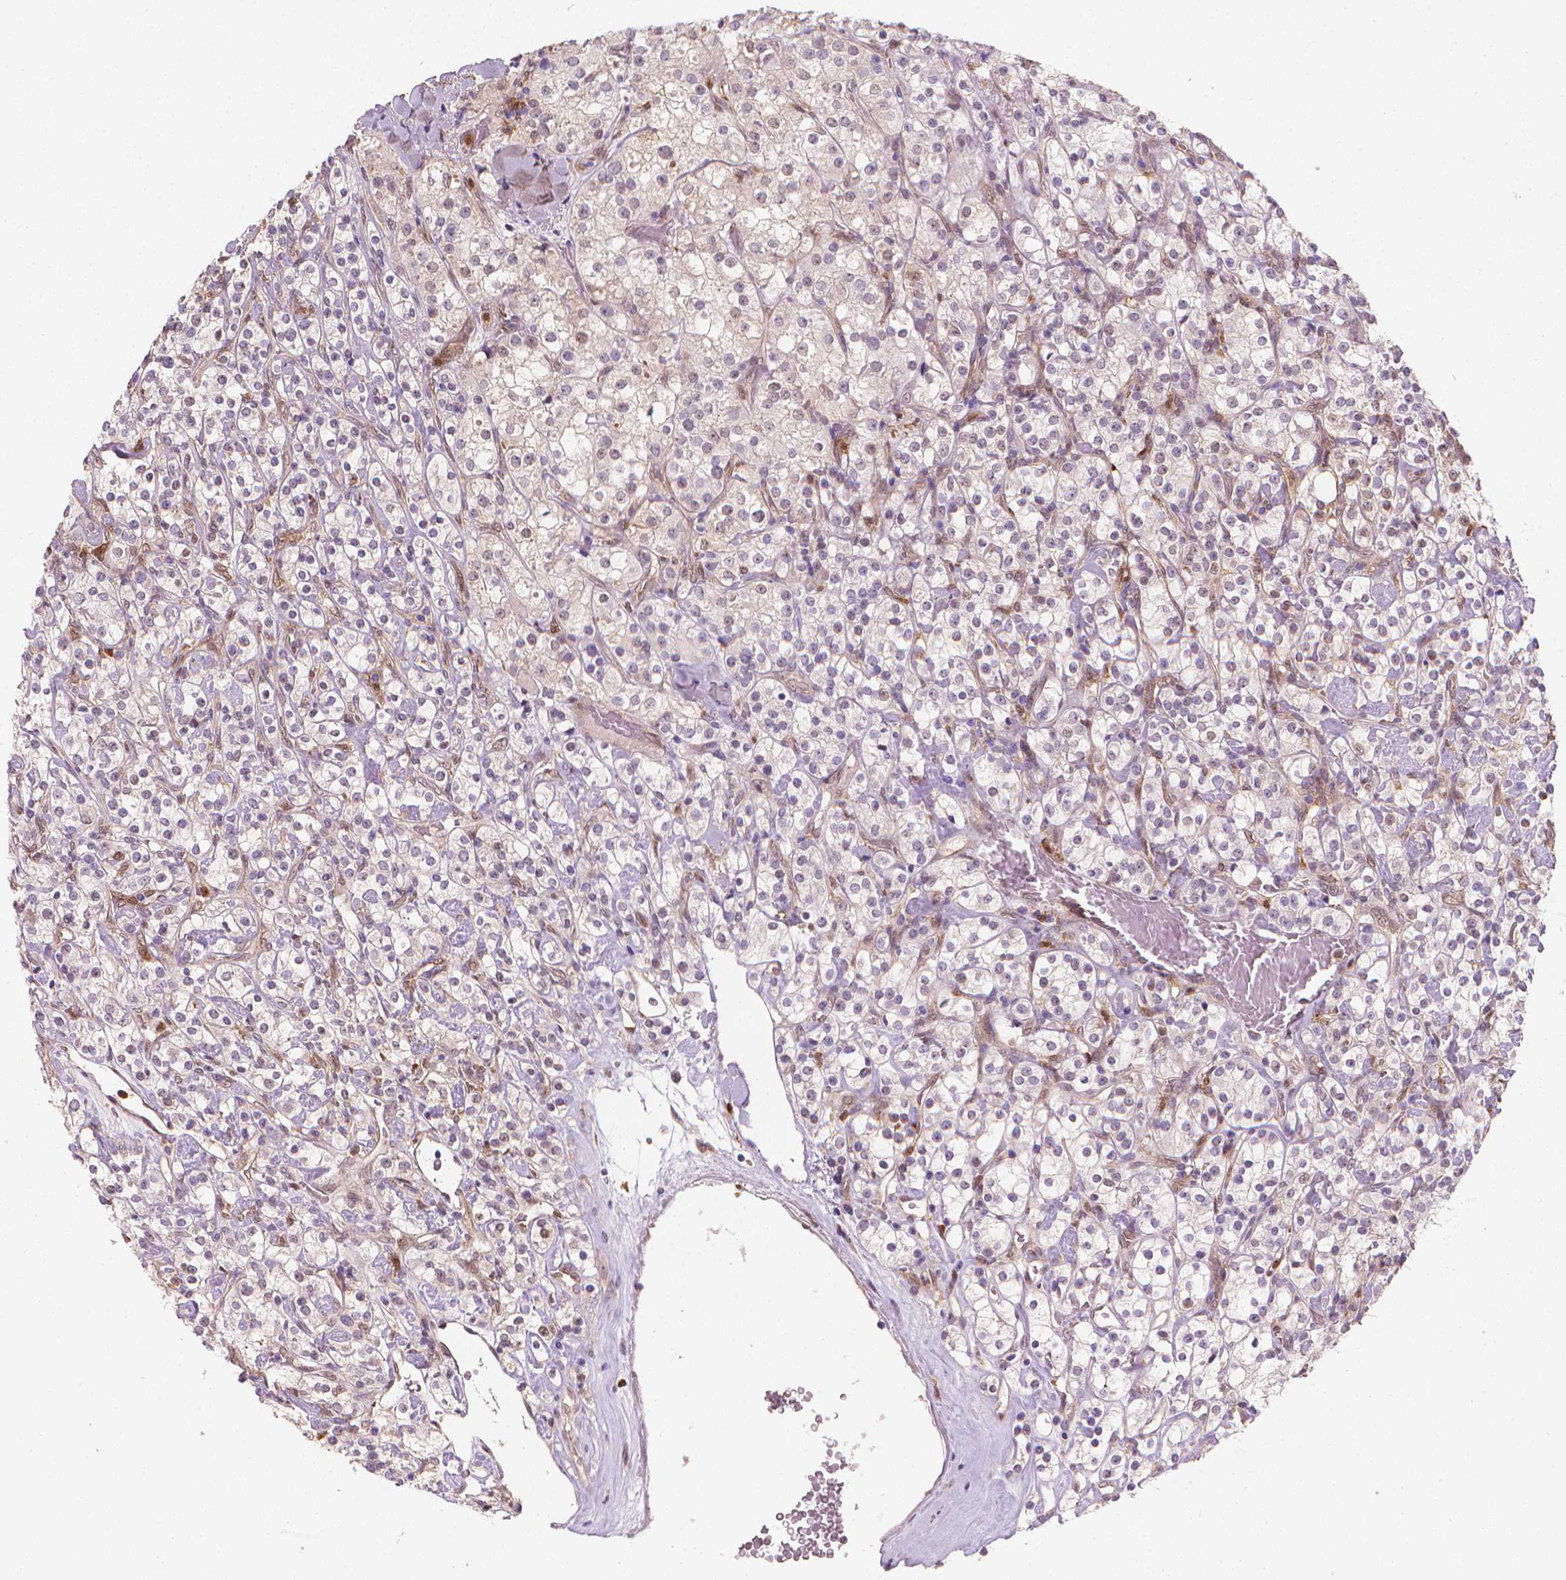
{"staining": {"intensity": "negative", "quantity": "none", "location": "none"}, "tissue": "renal cancer", "cell_type": "Tumor cells", "image_type": "cancer", "snomed": [{"axis": "morphology", "description": "Adenocarcinoma, NOS"}, {"axis": "topography", "description": "Kidney"}], "caption": "Tumor cells show no significant protein positivity in renal adenocarcinoma.", "gene": "TNFAIP2", "patient": {"sex": "male", "age": 77}}